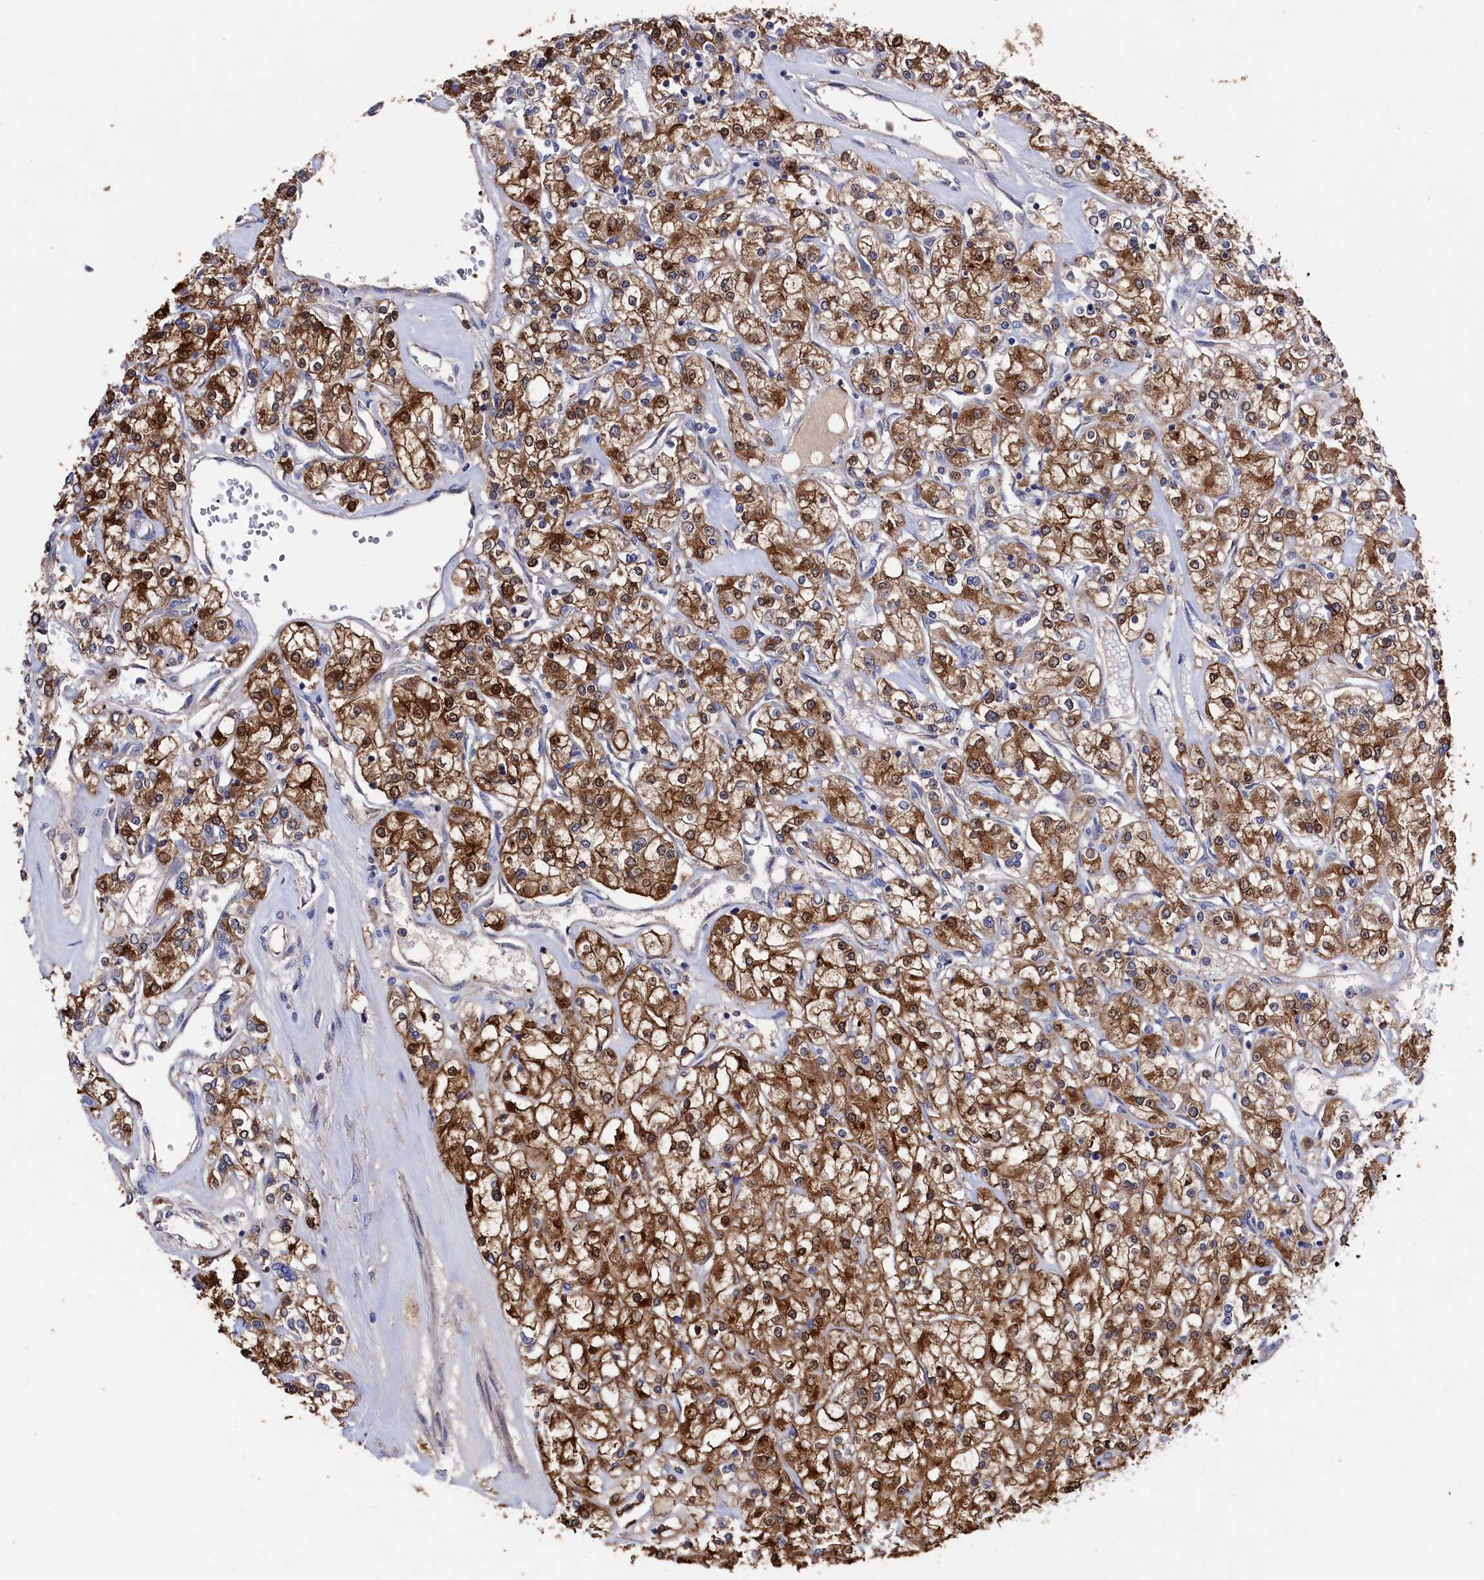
{"staining": {"intensity": "strong", "quantity": "25%-75%", "location": "cytoplasmic/membranous,nuclear"}, "tissue": "renal cancer", "cell_type": "Tumor cells", "image_type": "cancer", "snomed": [{"axis": "morphology", "description": "Adenocarcinoma, NOS"}, {"axis": "topography", "description": "Kidney"}], "caption": "Protein staining of adenocarcinoma (renal) tissue demonstrates strong cytoplasmic/membranous and nuclear positivity in about 25%-75% of tumor cells.", "gene": "TK2", "patient": {"sex": "female", "age": 59}}